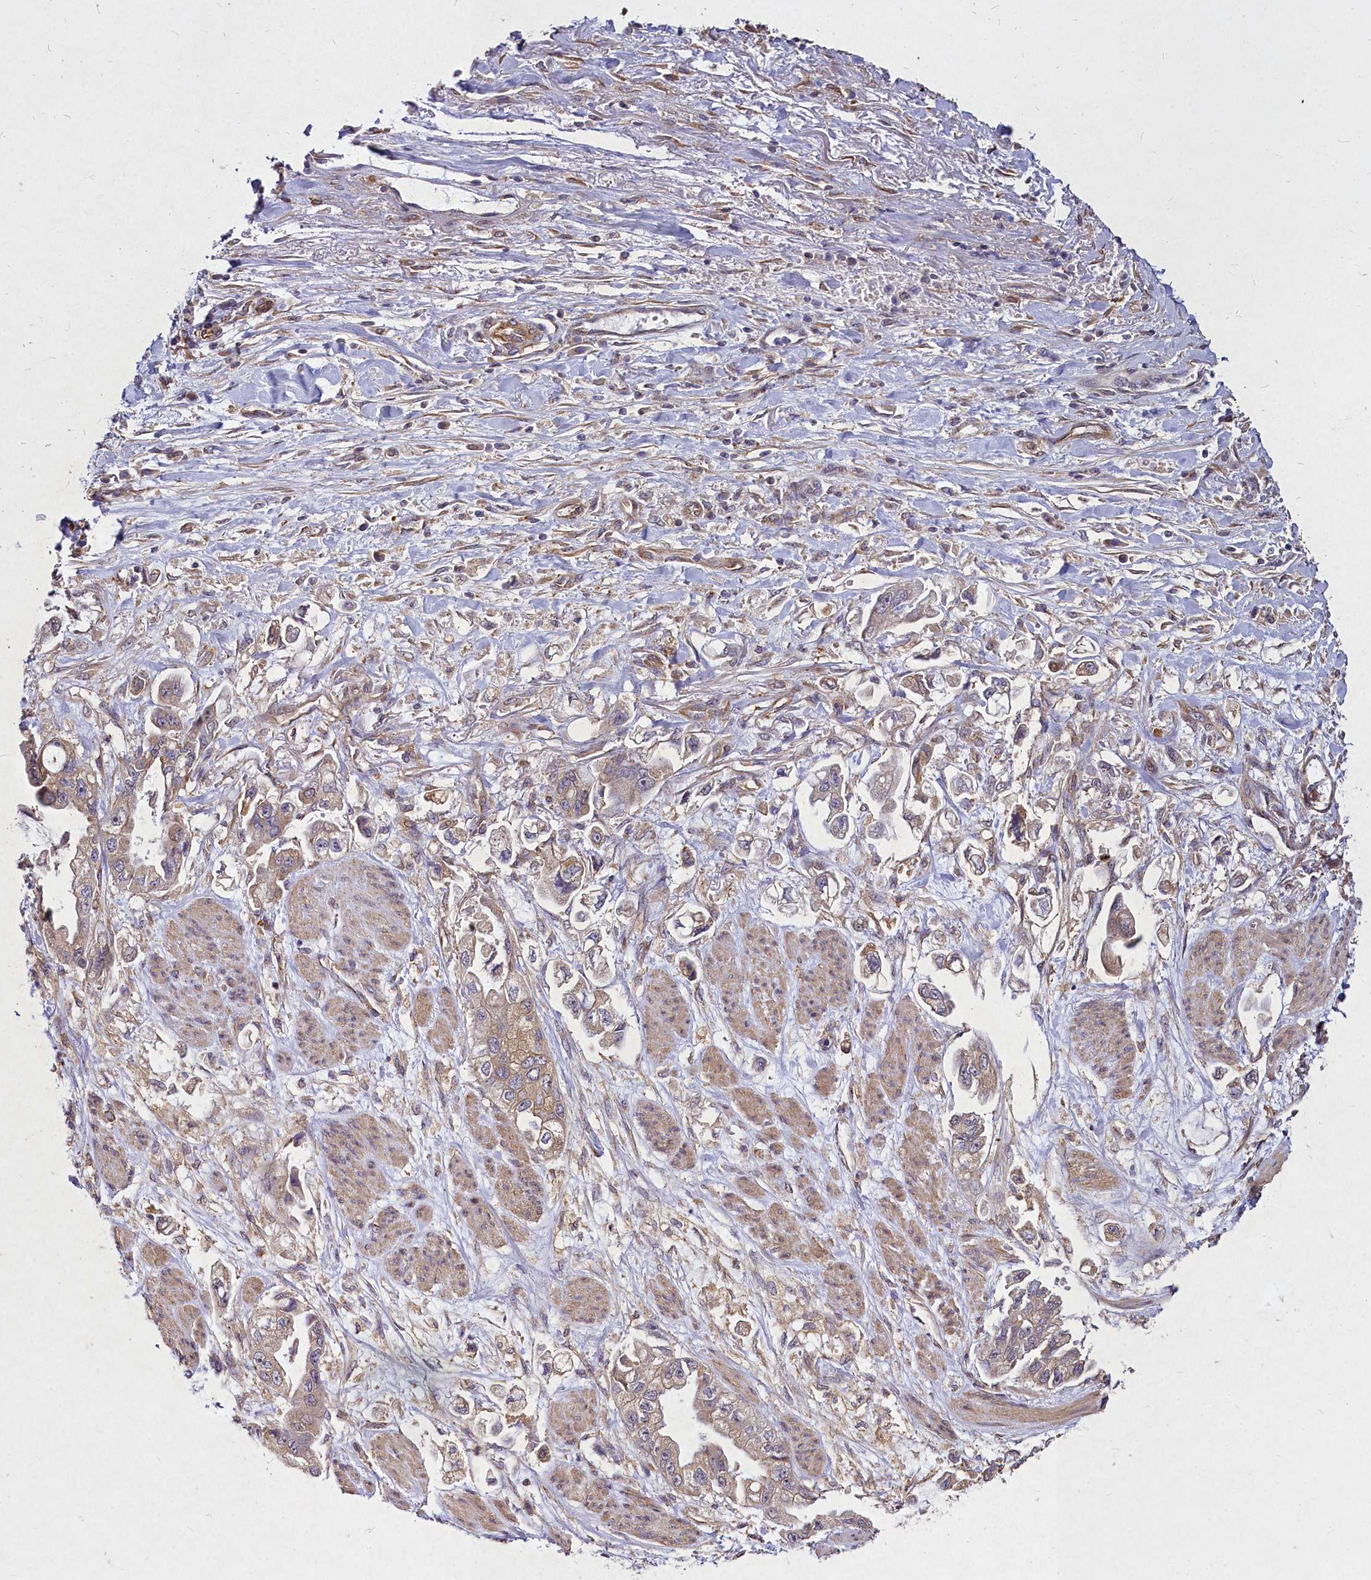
{"staining": {"intensity": "moderate", "quantity": "25%-75%", "location": "cytoplasmic/membranous"}, "tissue": "stomach cancer", "cell_type": "Tumor cells", "image_type": "cancer", "snomed": [{"axis": "morphology", "description": "Adenocarcinoma, NOS"}, {"axis": "topography", "description": "Stomach"}], "caption": "Stomach adenocarcinoma stained with a brown dye reveals moderate cytoplasmic/membranous positive expression in approximately 25%-75% of tumor cells.", "gene": "SKA1", "patient": {"sex": "male", "age": 62}}